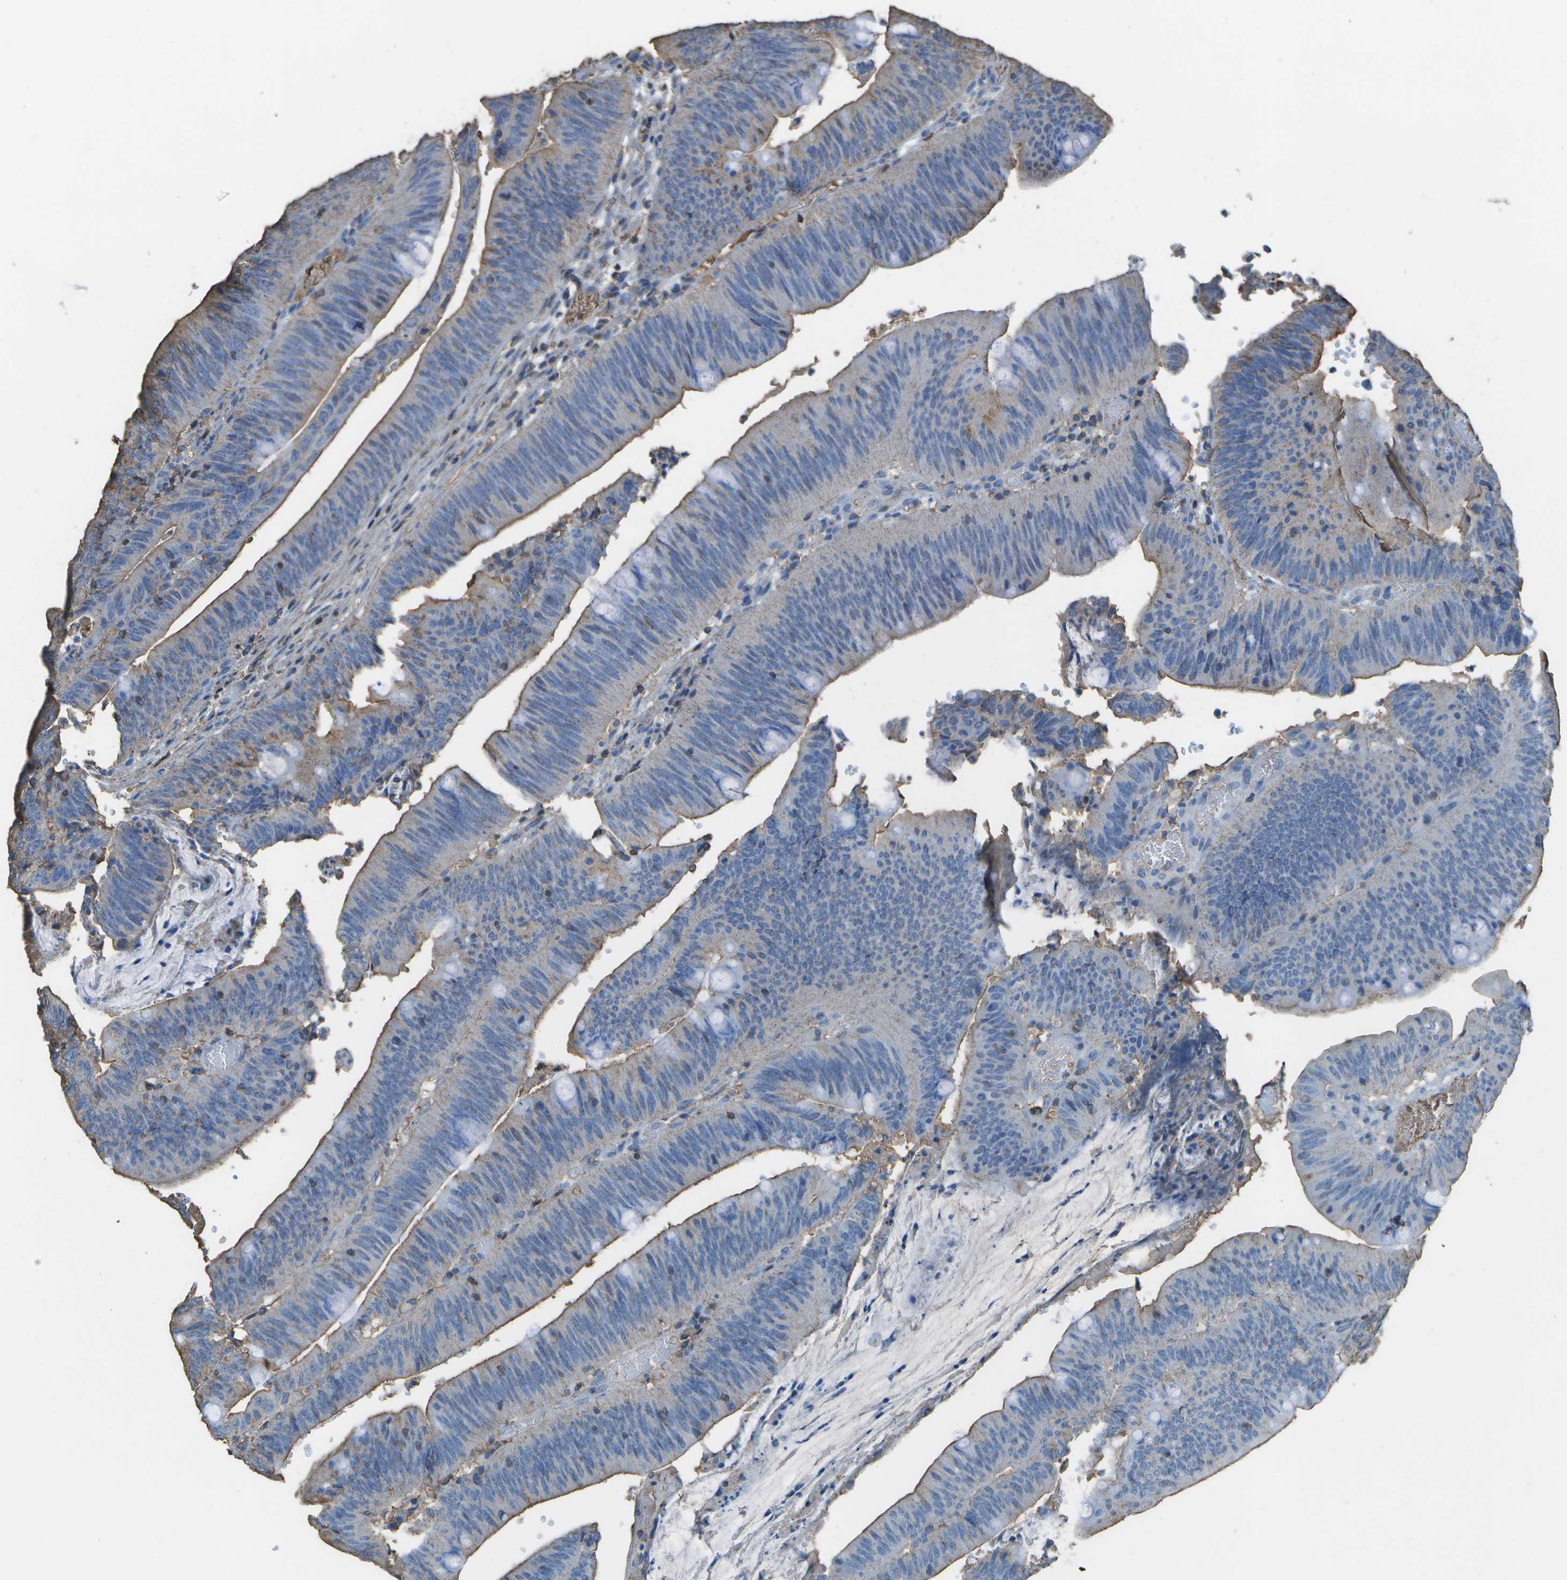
{"staining": {"intensity": "weak", "quantity": ">75%", "location": "cytoplasmic/membranous"}, "tissue": "colorectal cancer", "cell_type": "Tumor cells", "image_type": "cancer", "snomed": [{"axis": "morphology", "description": "Normal tissue, NOS"}, {"axis": "morphology", "description": "Adenocarcinoma, NOS"}, {"axis": "topography", "description": "Rectum"}], "caption": "Weak cytoplasmic/membranous expression for a protein is appreciated in approximately >75% of tumor cells of colorectal cancer (adenocarcinoma) using immunohistochemistry (IHC).", "gene": "CYP4F11", "patient": {"sex": "female", "age": 66}}